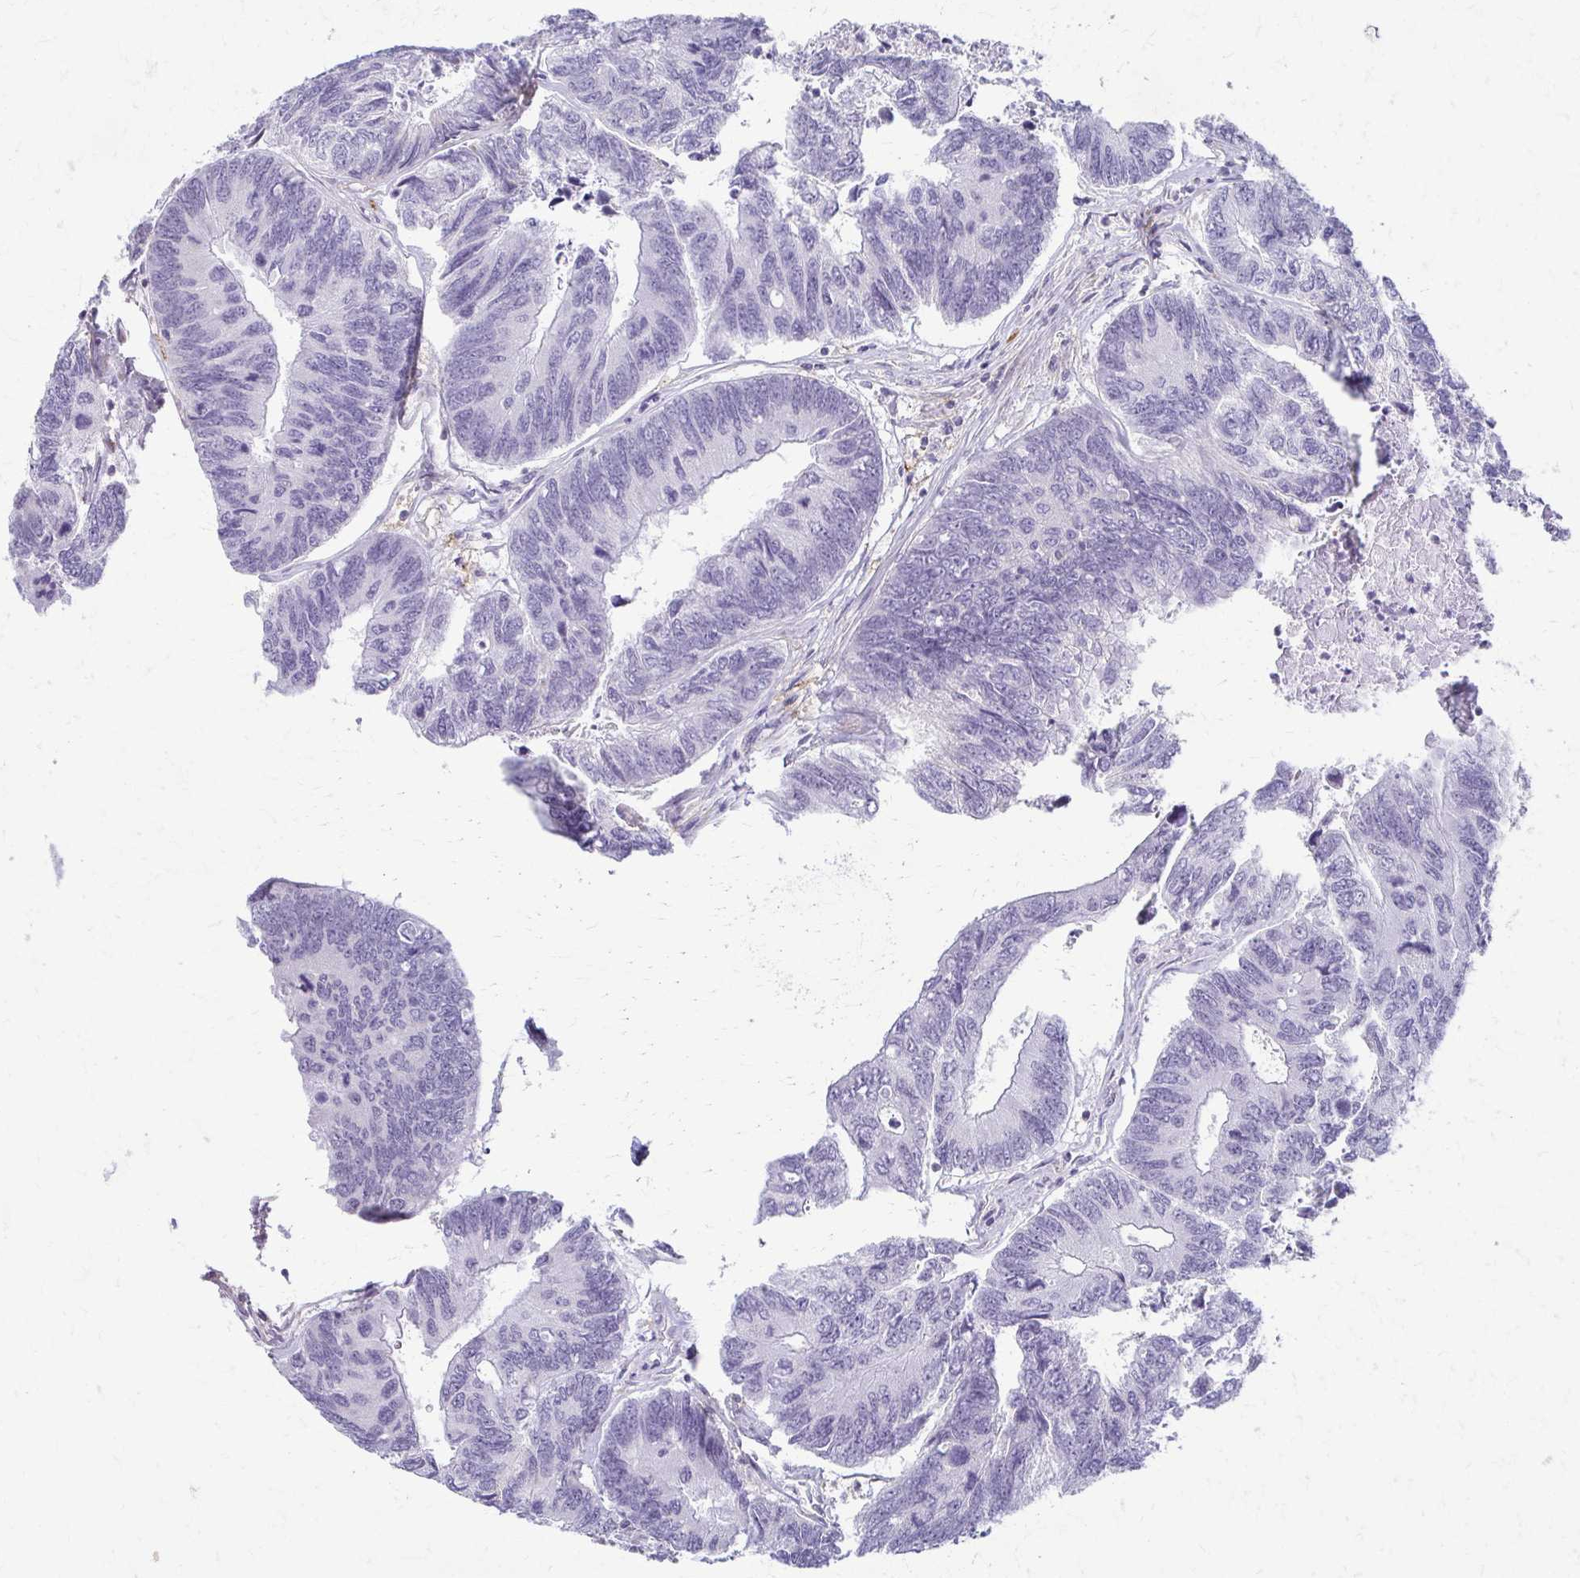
{"staining": {"intensity": "negative", "quantity": "none", "location": "none"}, "tissue": "colorectal cancer", "cell_type": "Tumor cells", "image_type": "cancer", "snomed": [{"axis": "morphology", "description": "Adenocarcinoma, NOS"}, {"axis": "topography", "description": "Colon"}], "caption": "DAB (3,3'-diaminobenzidine) immunohistochemical staining of colorectal cancer displays no significant expression in tumor cells. (DAB (3,3'-diaminobenzidine) immunohistochemistry, high magnification).", "gene": "FCGR2B", "patient": {"sex": "female", "age": 67}}